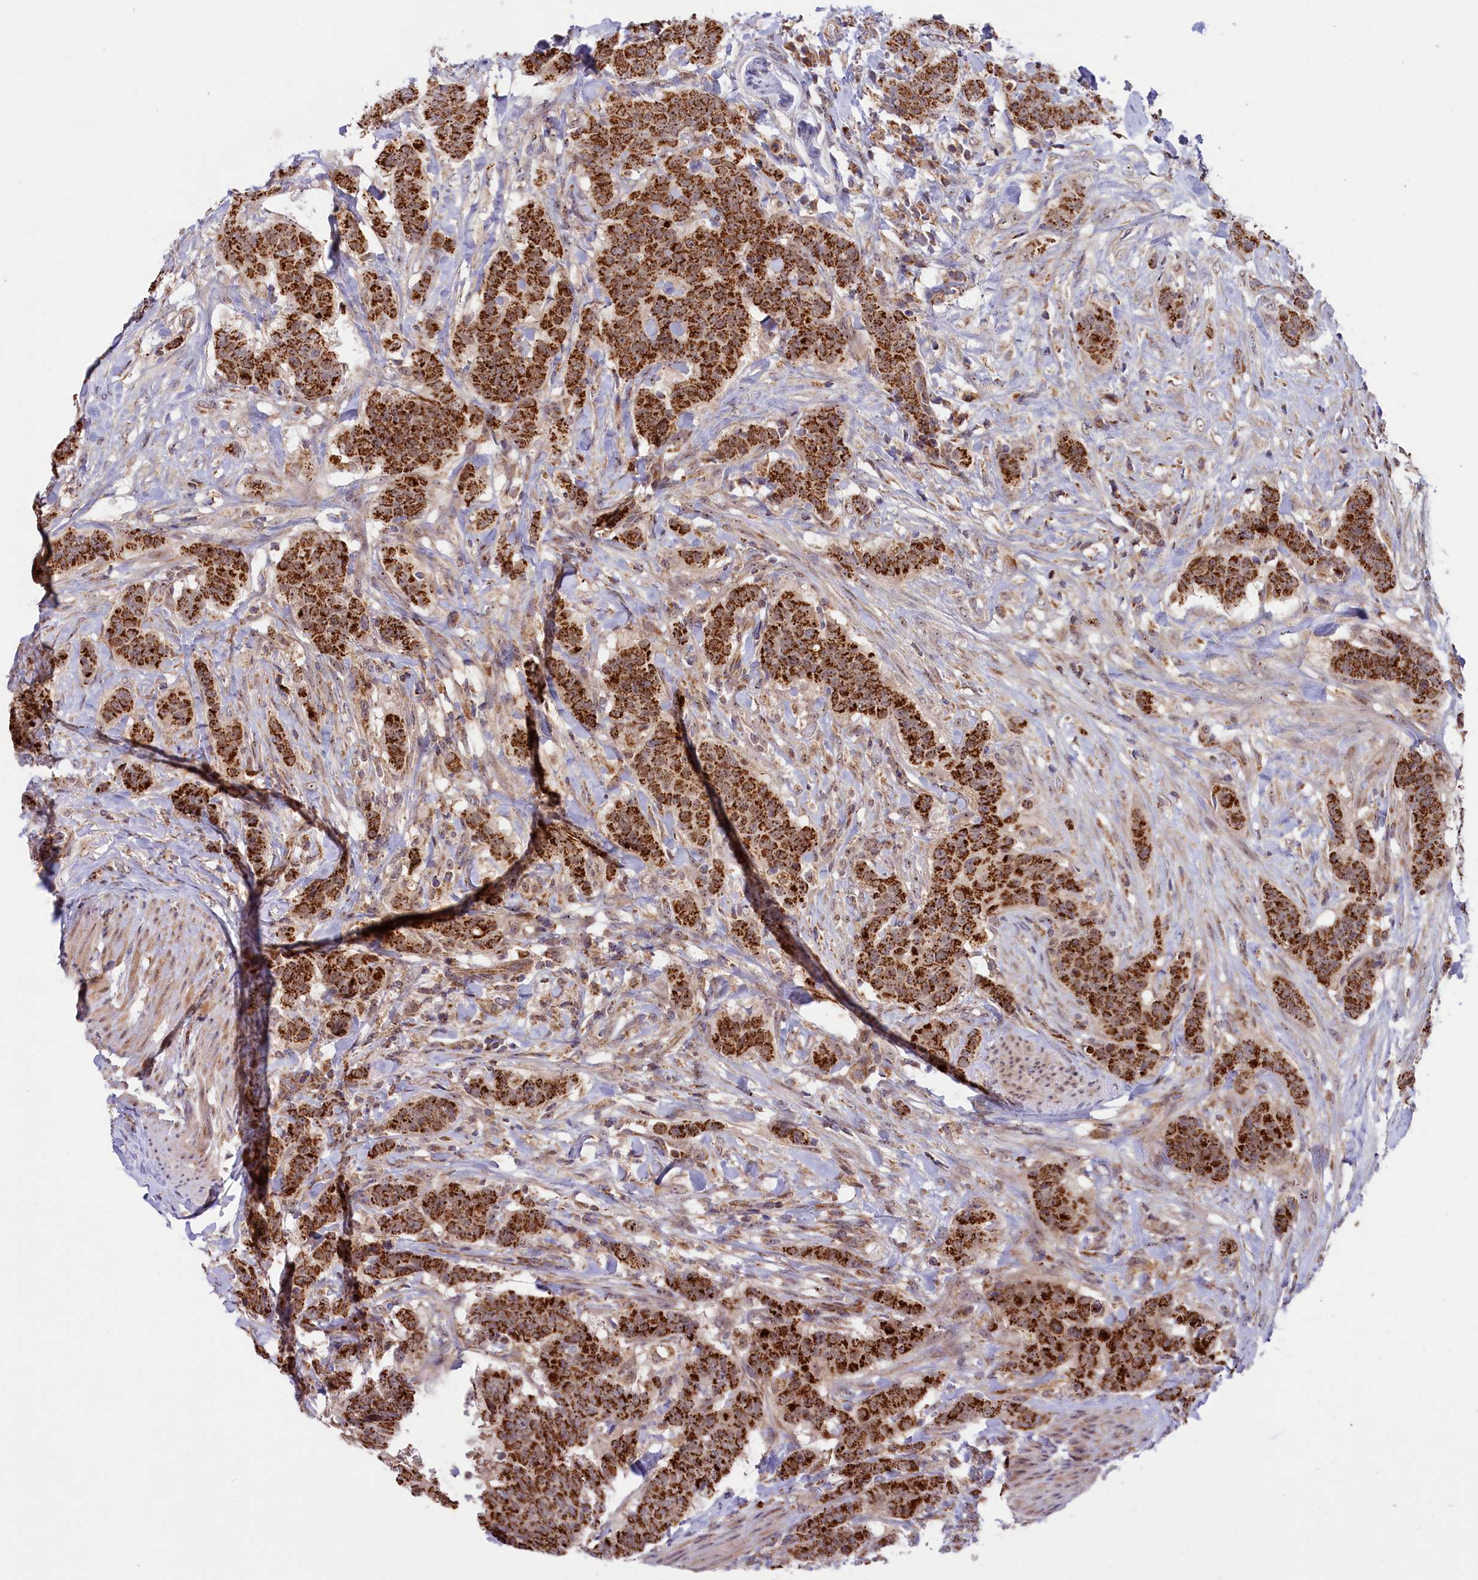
{"staining": {"intensity": "strong", "quantity": ">75%", "location": "cytoplasmic/membranous"}, "tissue": "breast cancer", "cell_type": "Tumor cells", "image_type": "cancer", "snomed": [{"axis": "morphology", "description": "Duct carcinoma"}, {"axis": "topography", "description": "Breast"}], "caption": "There is high levels of strong cytoplasmic/membranous expression in tumor cells of breast cancer (invasive ductal carcinoma), as demonstrated by immunohistochemical staining (brown color).", "gene": "DUS3L", "patient": {"sex": "female", "age": 40}}